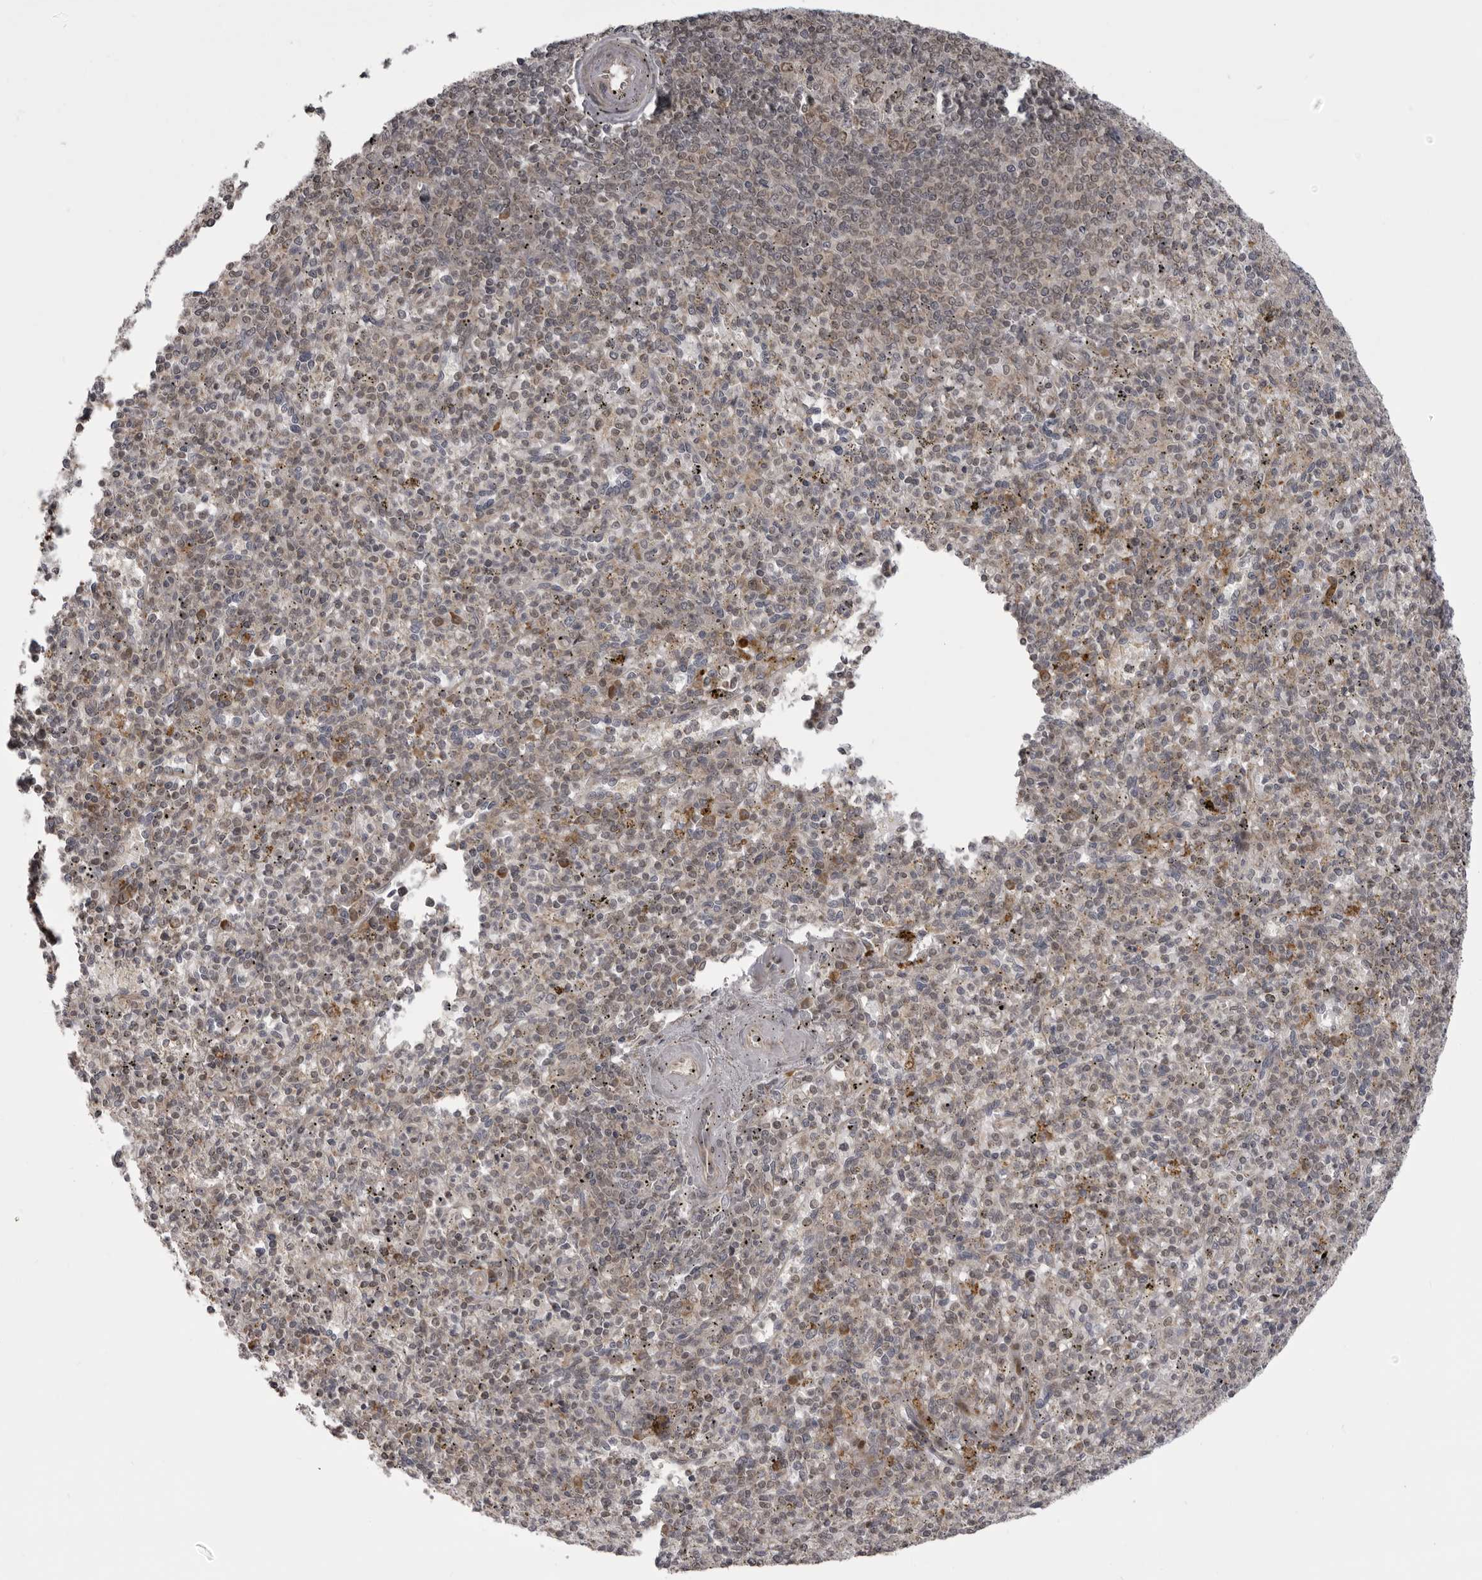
{"staining": {"intensity": "weak", "quantity": "<25%", "location": "nuclear"}, "tissue": "spleen", "cell_type": "Cells in red pulp", "image_type": "normal", "snomed": [{"axis": "morphology", "description": "Normal tissue, NOS"}, {"axis": "topography", "description": "Spleen"}], "caption": "DAB immunohistochemical staining of normal spleen reveals no significant expression in cells in red pulp.", "gene": "C1orf109", "patient": {"sex": "male", "age": 72}}